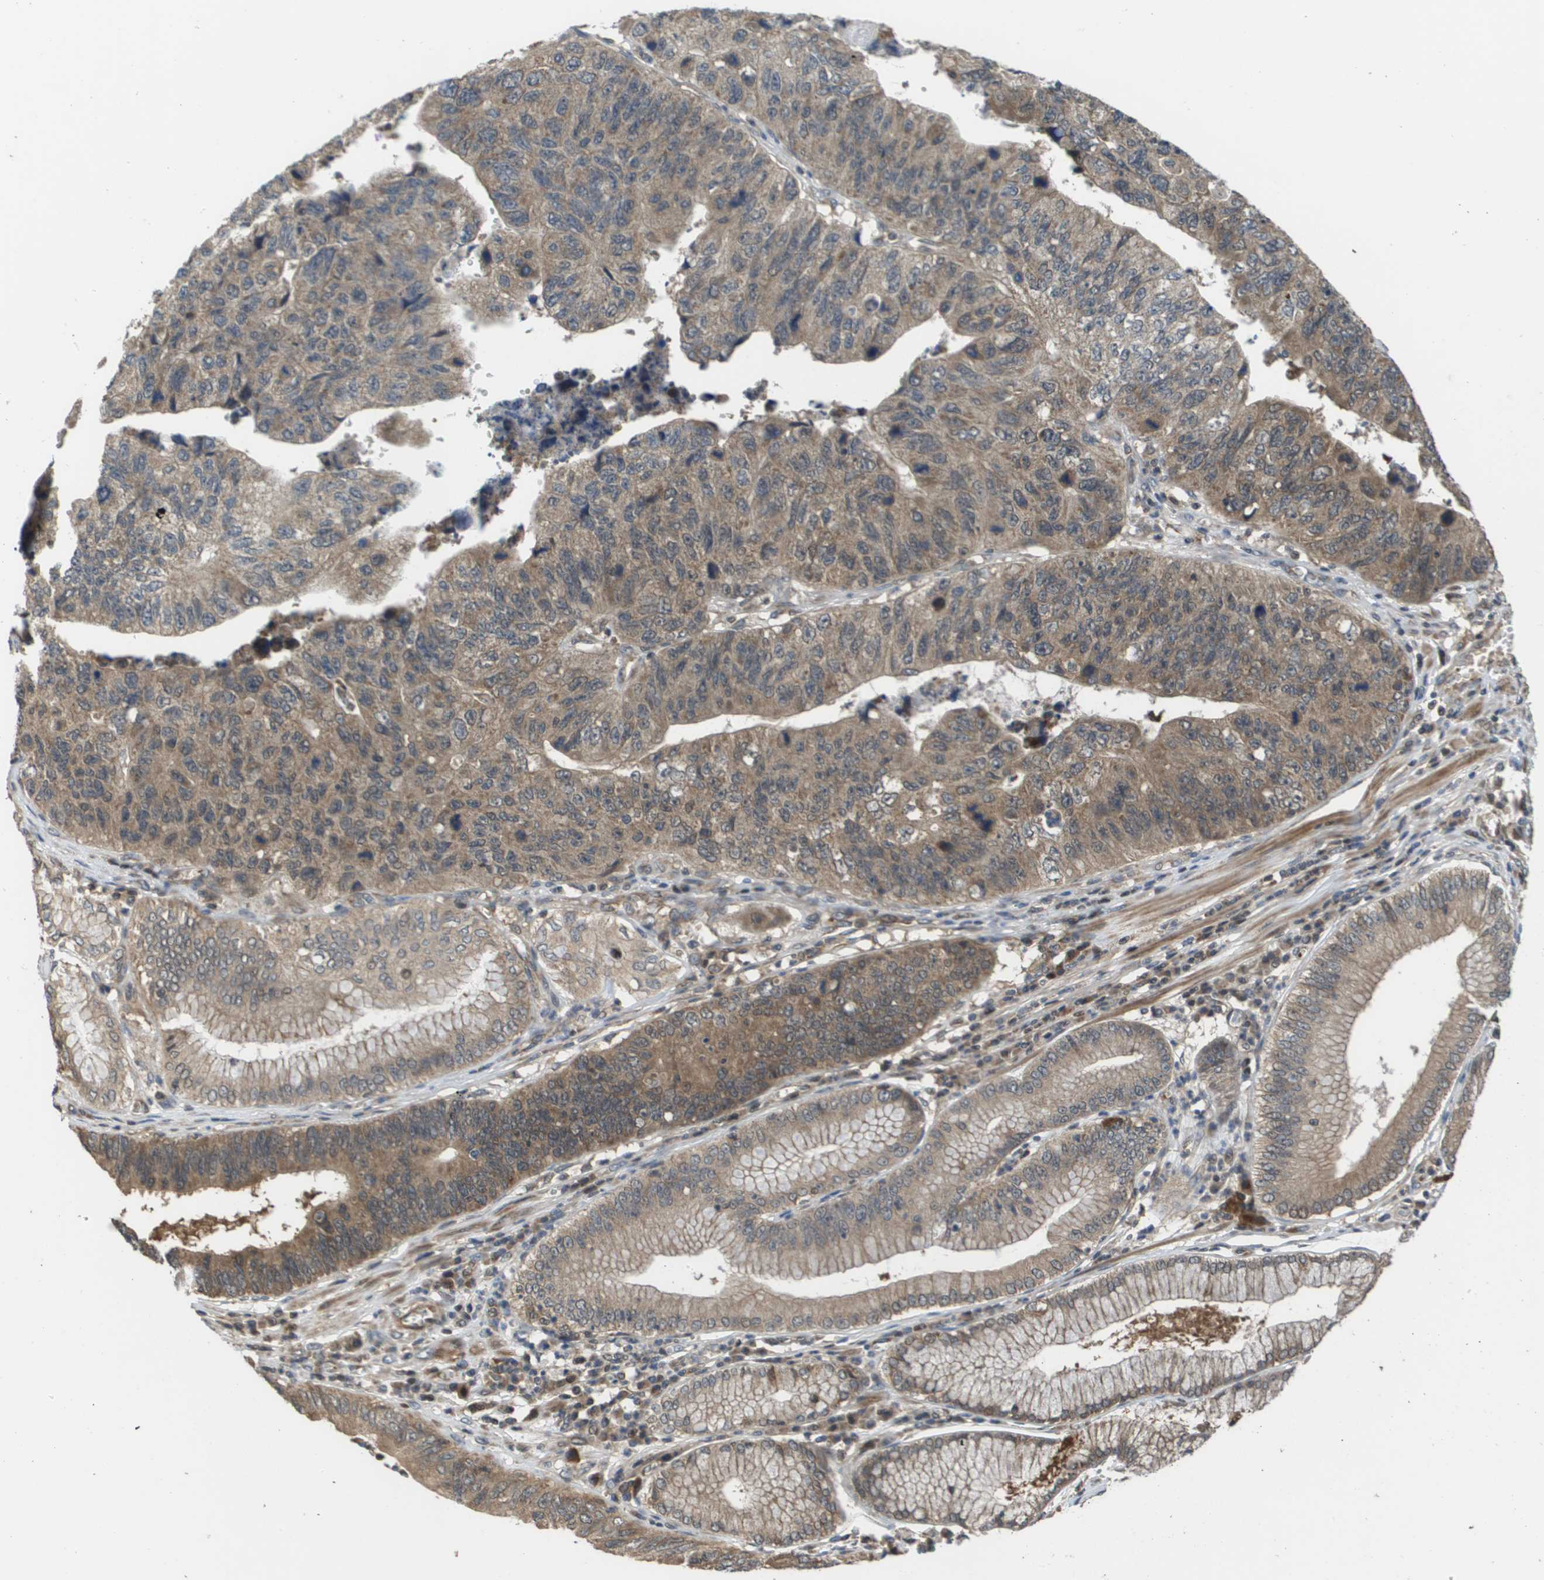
{"staining": {"intensity": "moderate", "quantity": "25%-75%", "location": "cytoplasmic/membranous"}, "tissue": "stomach cancer", "cell_type": "Tumor cells", "image_type": "cancer", "snomed": [{"axis": "morphology", "description": "Adenocarcinoma, NOS"}, {"axis": "topography", "description": "Stomach"}], "caption": "A brown stain highlights moderate cytoplasmic/membranous positivity of a protein in human stomach cancer tumor cells.", "gene": "RBM38", "patient": {"sex": "male", "age": 59}}